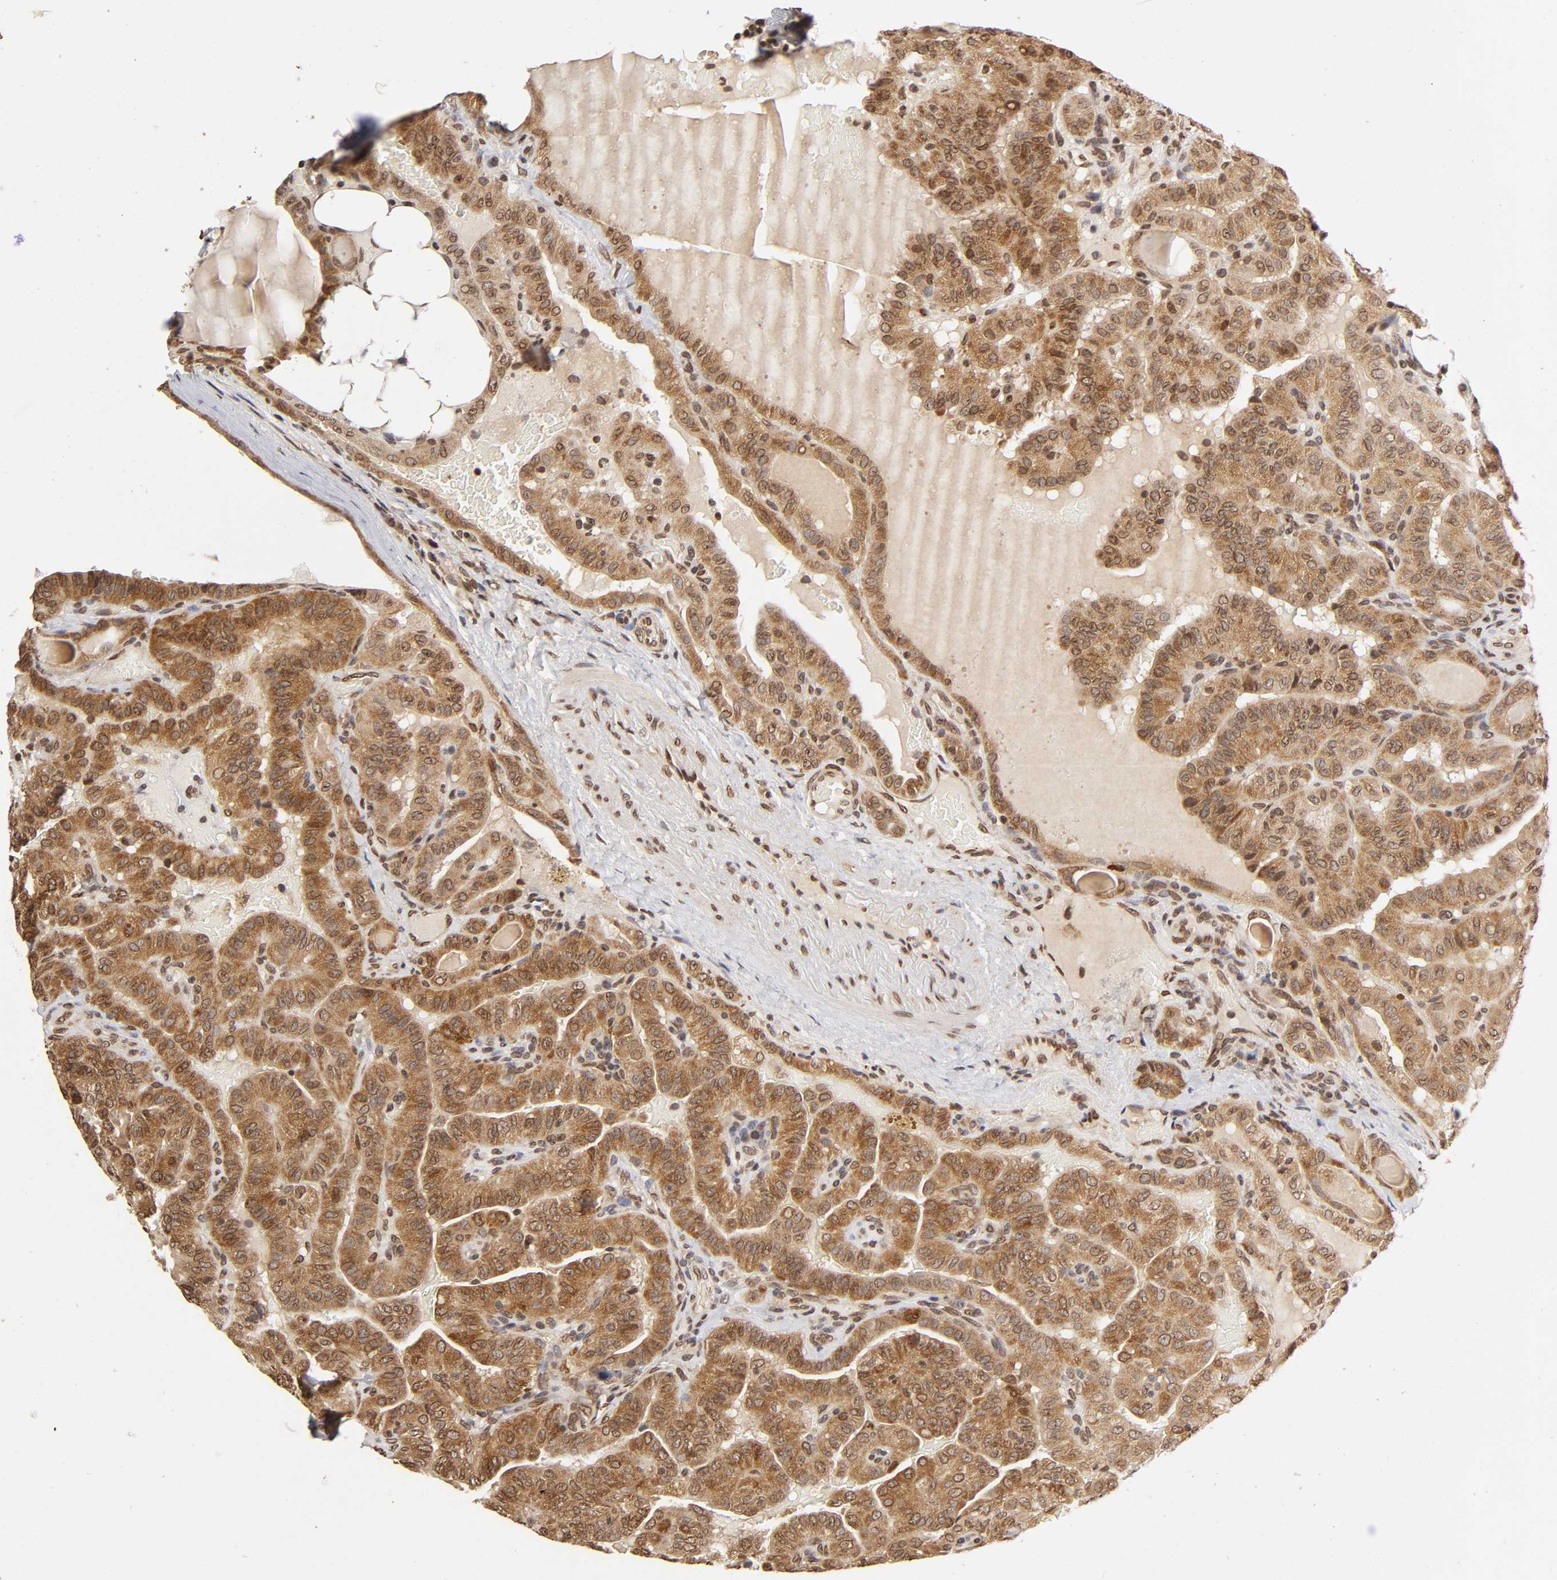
{"staining": {"intensity": "moderate", "quantity": ">75%", "location": "cytoplasmic/membranous,nuclear"}, "tissue": "thyroid cancer", "cell_type": "Tumor cells", "image_type": "cancer", "snomed": [{"axis": "morphology", "description": "Papillary adenocarcinoma, NOS"}, {"axis": "topography", "description": "Thyroid gland"}], "caption": "Immunohistochemical staining of human thyroid papillary adenocarcinoma reveals medium levels of moderate cytoplasmic/membranous and nuclear positivity in approximately >75% of tumor cells. The staining was performed using DAB to visualize the protein expression in brown, while the nuclei were stained in blue with hematoxylin (Magnification: 20x).", "gene": "MLLT6", "patient": {"sex": "male", "age": 77}}